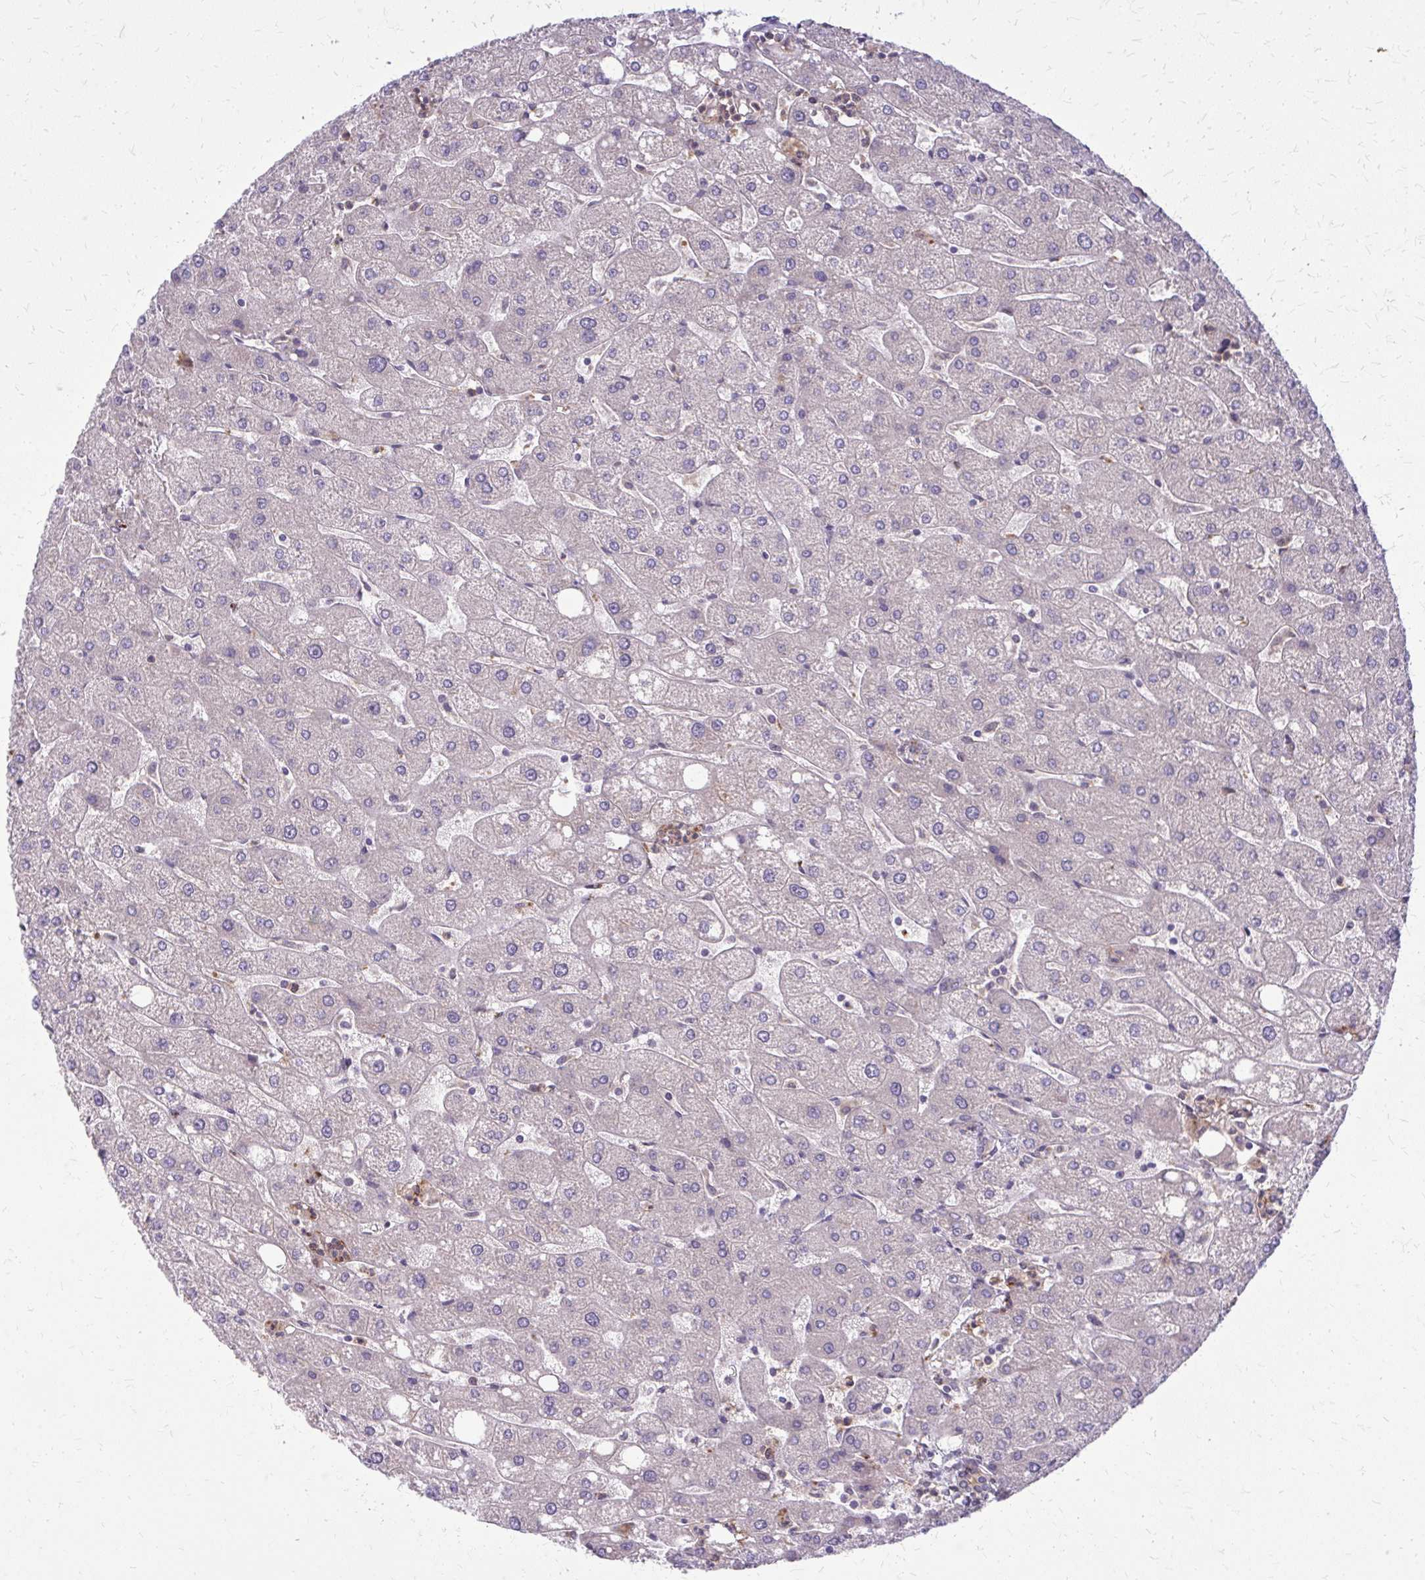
{"staining": {"intensity": "negative", "quantity": "none", "location": "none"}, "tissue": "liver", "cell_type": "Cholangiocytes", "image_type": "normal", "snomed": [{"axis": "morphology", "description": "Normal tissue, NOS"}, {"axis": "topography", "description": "Liver"}], "caption": "High magnification brightfield microscopy of unremarkable liver stained with DAB (brown) and counterstained with hematoxylin (blue): cholangiocytes show no significant staining. (IHC, brightfield microscopy, high magnification).", "gene": "OXNAD1", "patient": {"sex": "male", "age": 67}}